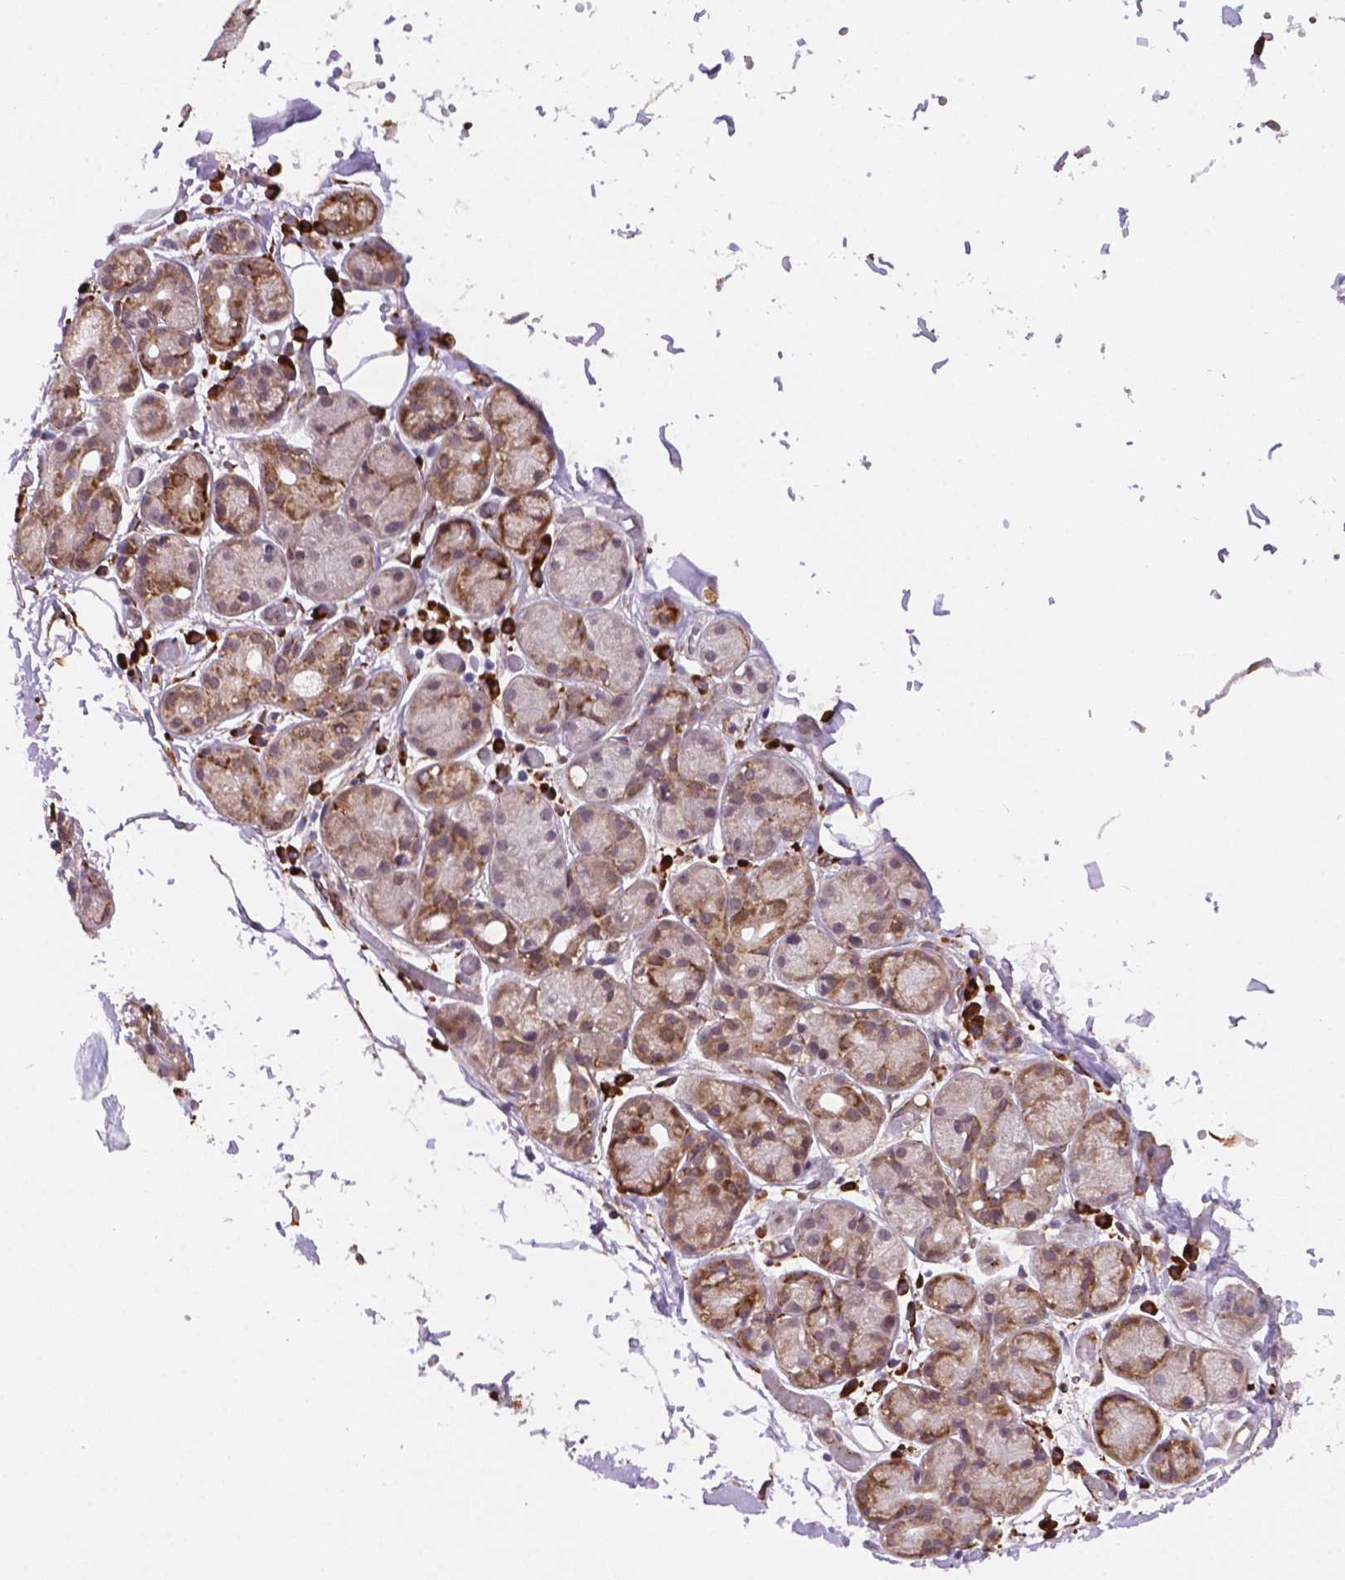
{"staining": {"intensity": "moderate", "quantity": "25%-75%", "location": "cytoplasmic/membranous"}, "tissue": "salivary gland", "cell_type": "Glandular cells", "image_type": "normal", "snomed": [{"axis": "morphology", "description": "Normal tissue, NOS"}, {"axis": "topography", "description": "Salivary gland"}, {"axis": "topography", "description": "Peripheral nerve tissue"}], "caption": "Brown immunohistochemical staining in unremarkable salivary gland displays moderate cytoplasmic/membranous staining in approximately 25%-75% of glandular cells.", "gene": "FNIP1", "patient": {"sex": "male", "age": 71}}